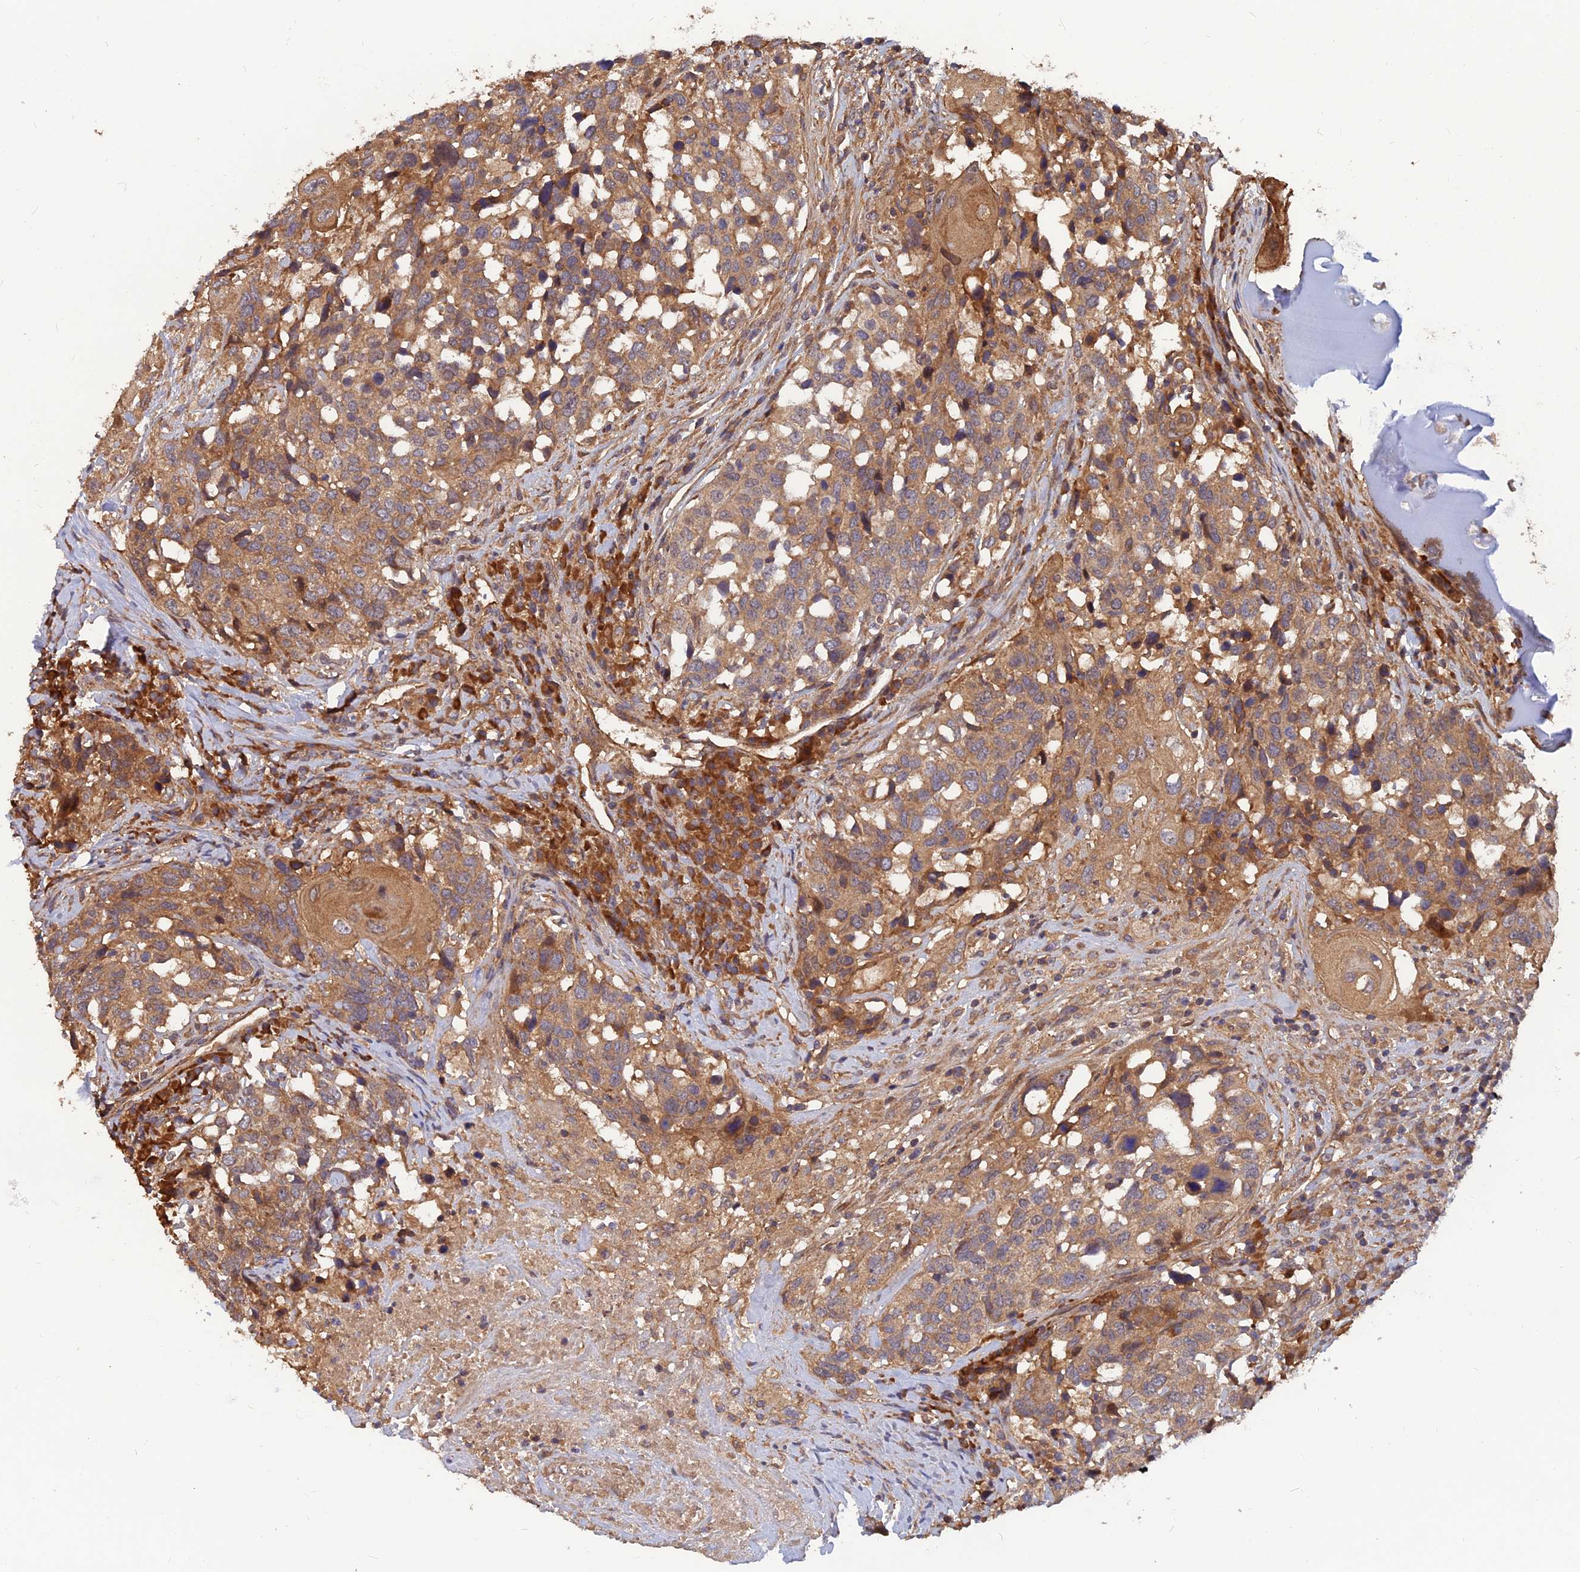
{"staining": {"intensity": "moderate", "quantity": ">75%", "location": "cytoplasmic/membranous"}, "tissue": "head and neck cancer", "cell_type": "Tumor cells", "image_type": "cancer", "snomed": [{"axis": "morphology", "description": "Squamous cell carcinoma, NOS"}, {"axis": "topography", "description": "Head-Neck"}], "caption": "DAB immunohistochemical staining of head and neck cancer shows moderate cytoplasmic/membranous protein staining in about >75% of tumor cells.", "gene": "RELCH", "patient": {"sex": "male", "age": 66}}